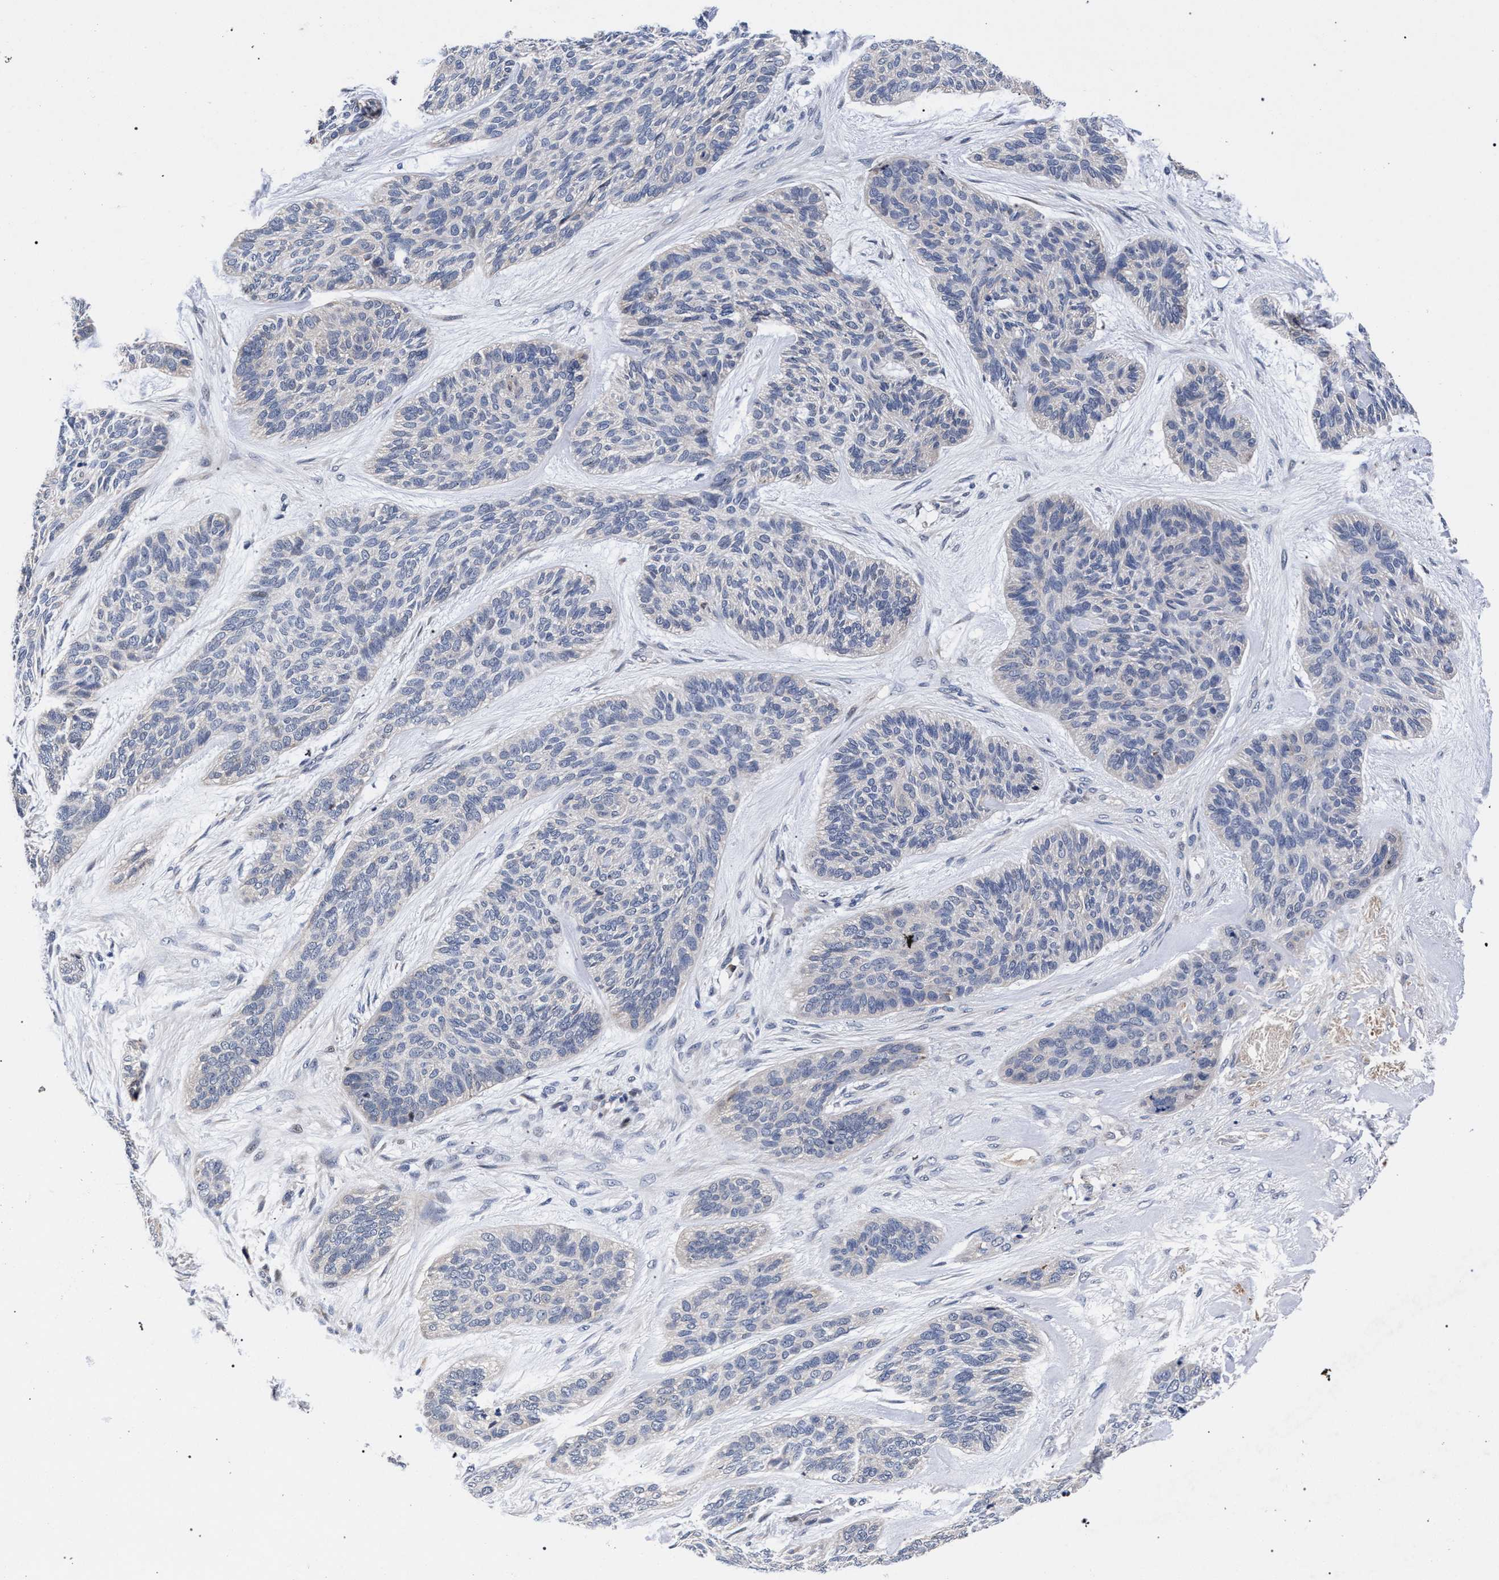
{"staining": {"intensity": "negative", "quantity": "none", "location": "none"}, "tissue": "skin cancer", "cell_type": "Tumor cells", "image_type": "cancer", "snomed": [{"axis": "morphology", "description": "Basal cell carcinoma"}, {"axis": "topography", "description": "Skin"}], "caption": "There is no significant staining in tumor cells of basal cell carcinoma (skin).", "gene": "ZNF462", "patient": {"sex": "male", "age": 55}}